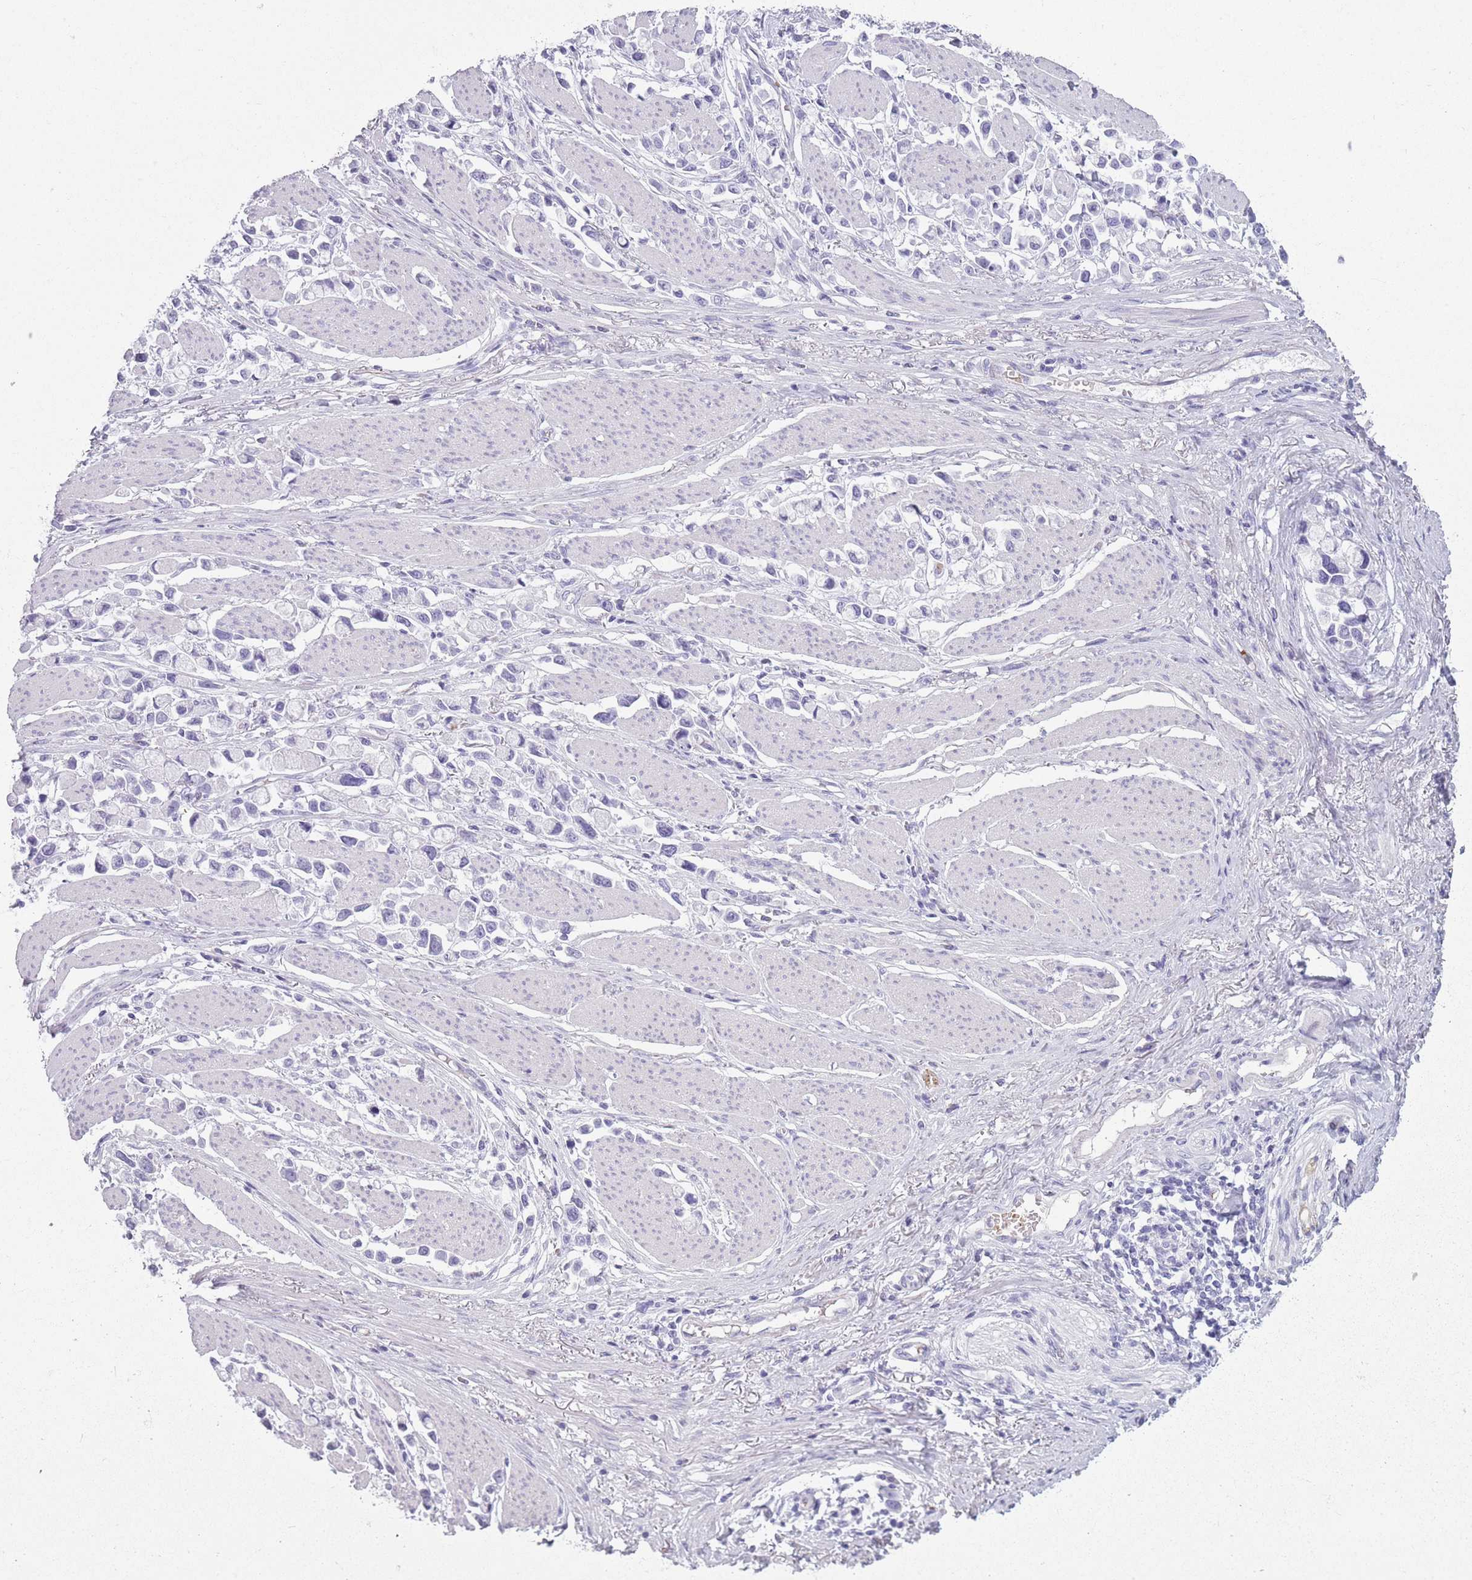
{"staining": {"intensity": "negative", "quantity": "none", "location": "none"}, "tissue": "stomach cancer", "cell_type": "Tumor cells", "image_type": "cancer", "snomed": [{"axis": "morphology", "description": "Adenocarcinoma, NOS"}, {"axis": "topography", "description": "Stomach"}], "caption": "This is an IHC image of human stomach cancer (adenocarcinoma). There is no positivity in tumor cells.", "gene": "OR7C1", "patient": {"sex": "female", "age": 81}}